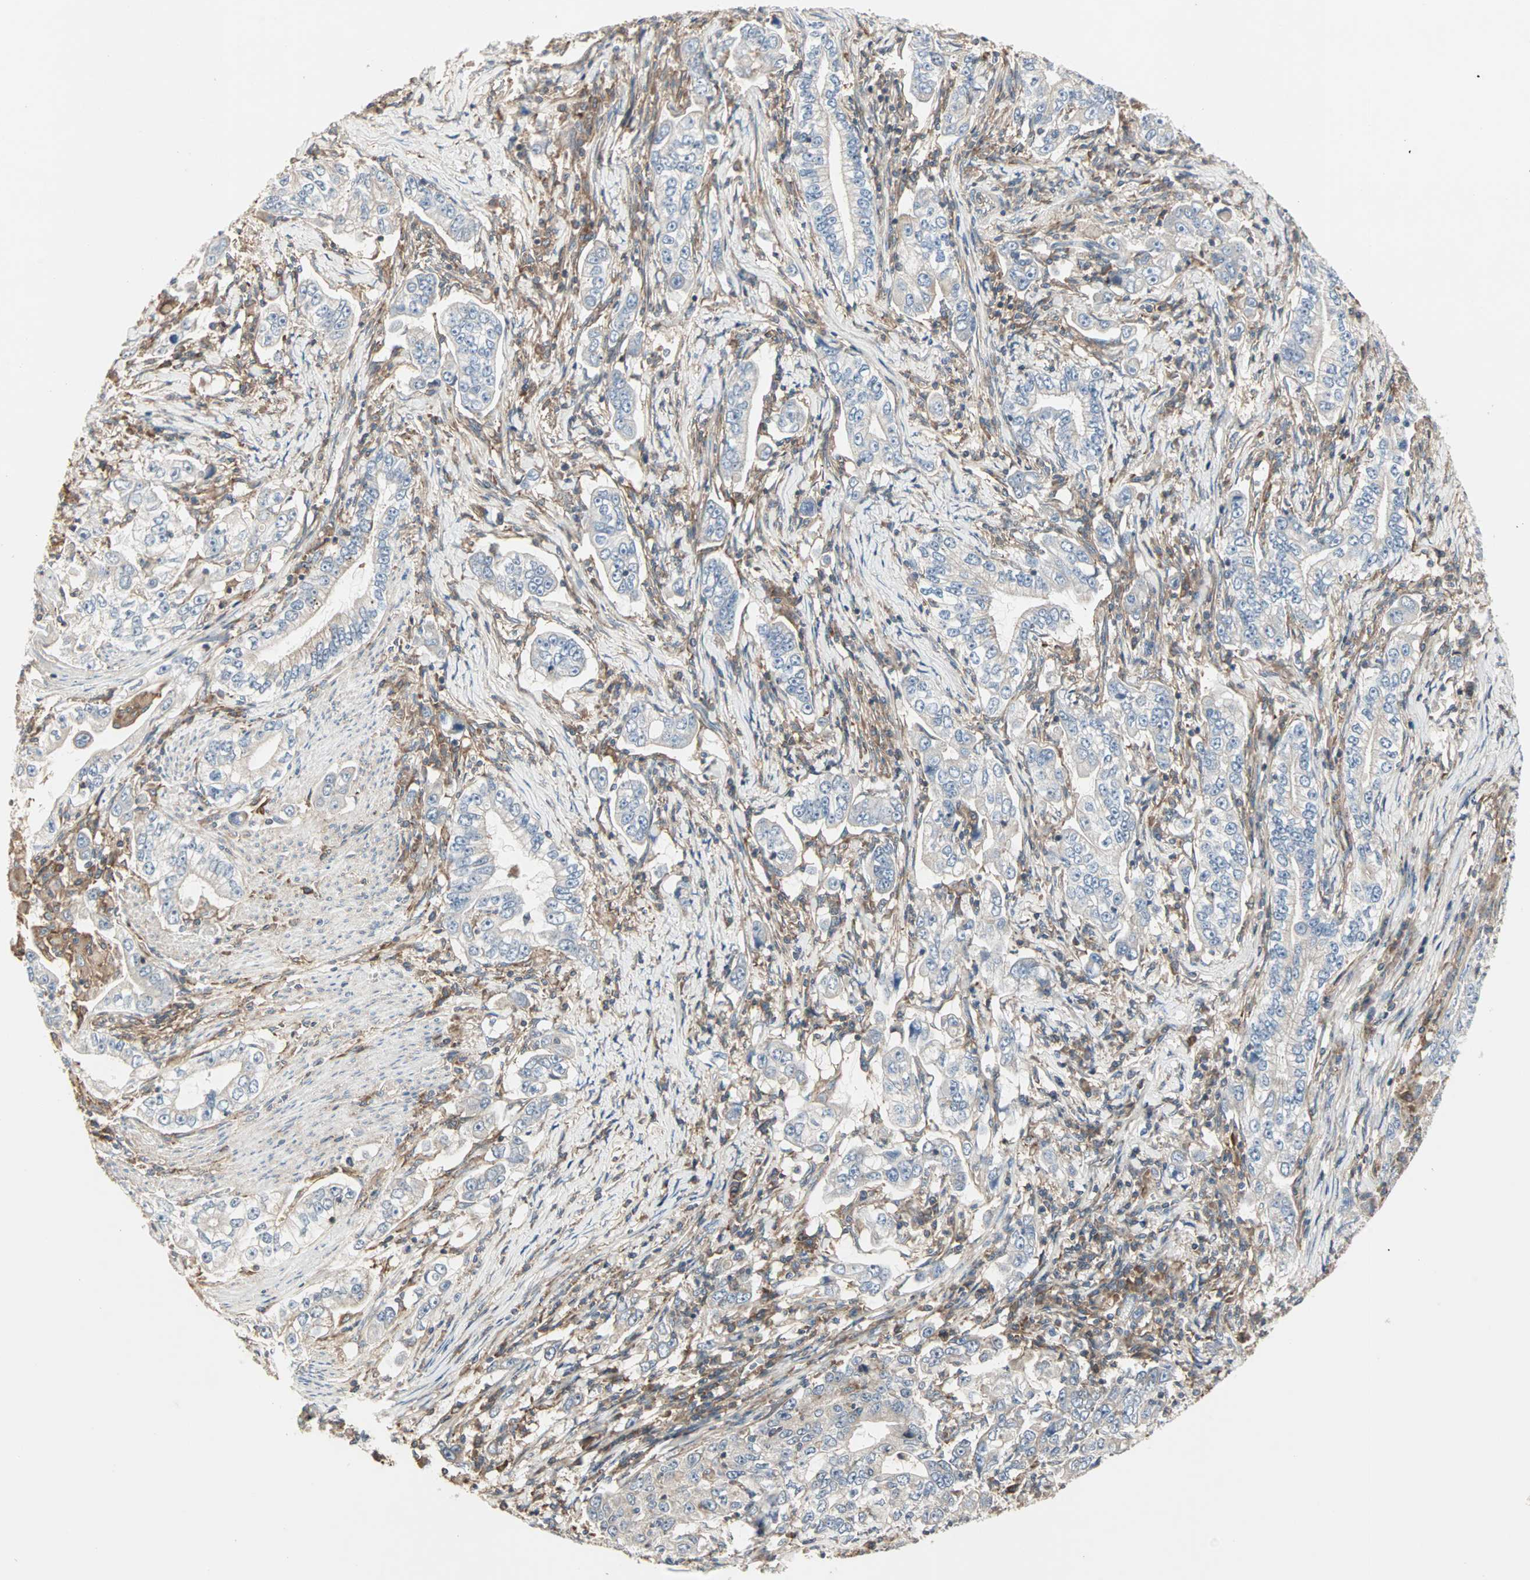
{"staining": {"intensity": "weak", "quantity": "<25%", "location": "cytoplasmic/membranous"}, "tissue": "stomach cancer", "cell_type": "Tumor cells", "image_type": "cancer", "snomed": [{"axis": "morphology", "description": "Adenocarcinoma, NOS"}, {"axis": "topography", "description": "Stomach, lower"}], "caption": "This is an immunohistochemistry (IHC) histopathology image of human stomach cancer (adenocarcinoma). There is no staining in tumor cells.", "gene": "GNAI2", "patient": {"sex": "female", "age": 72}}